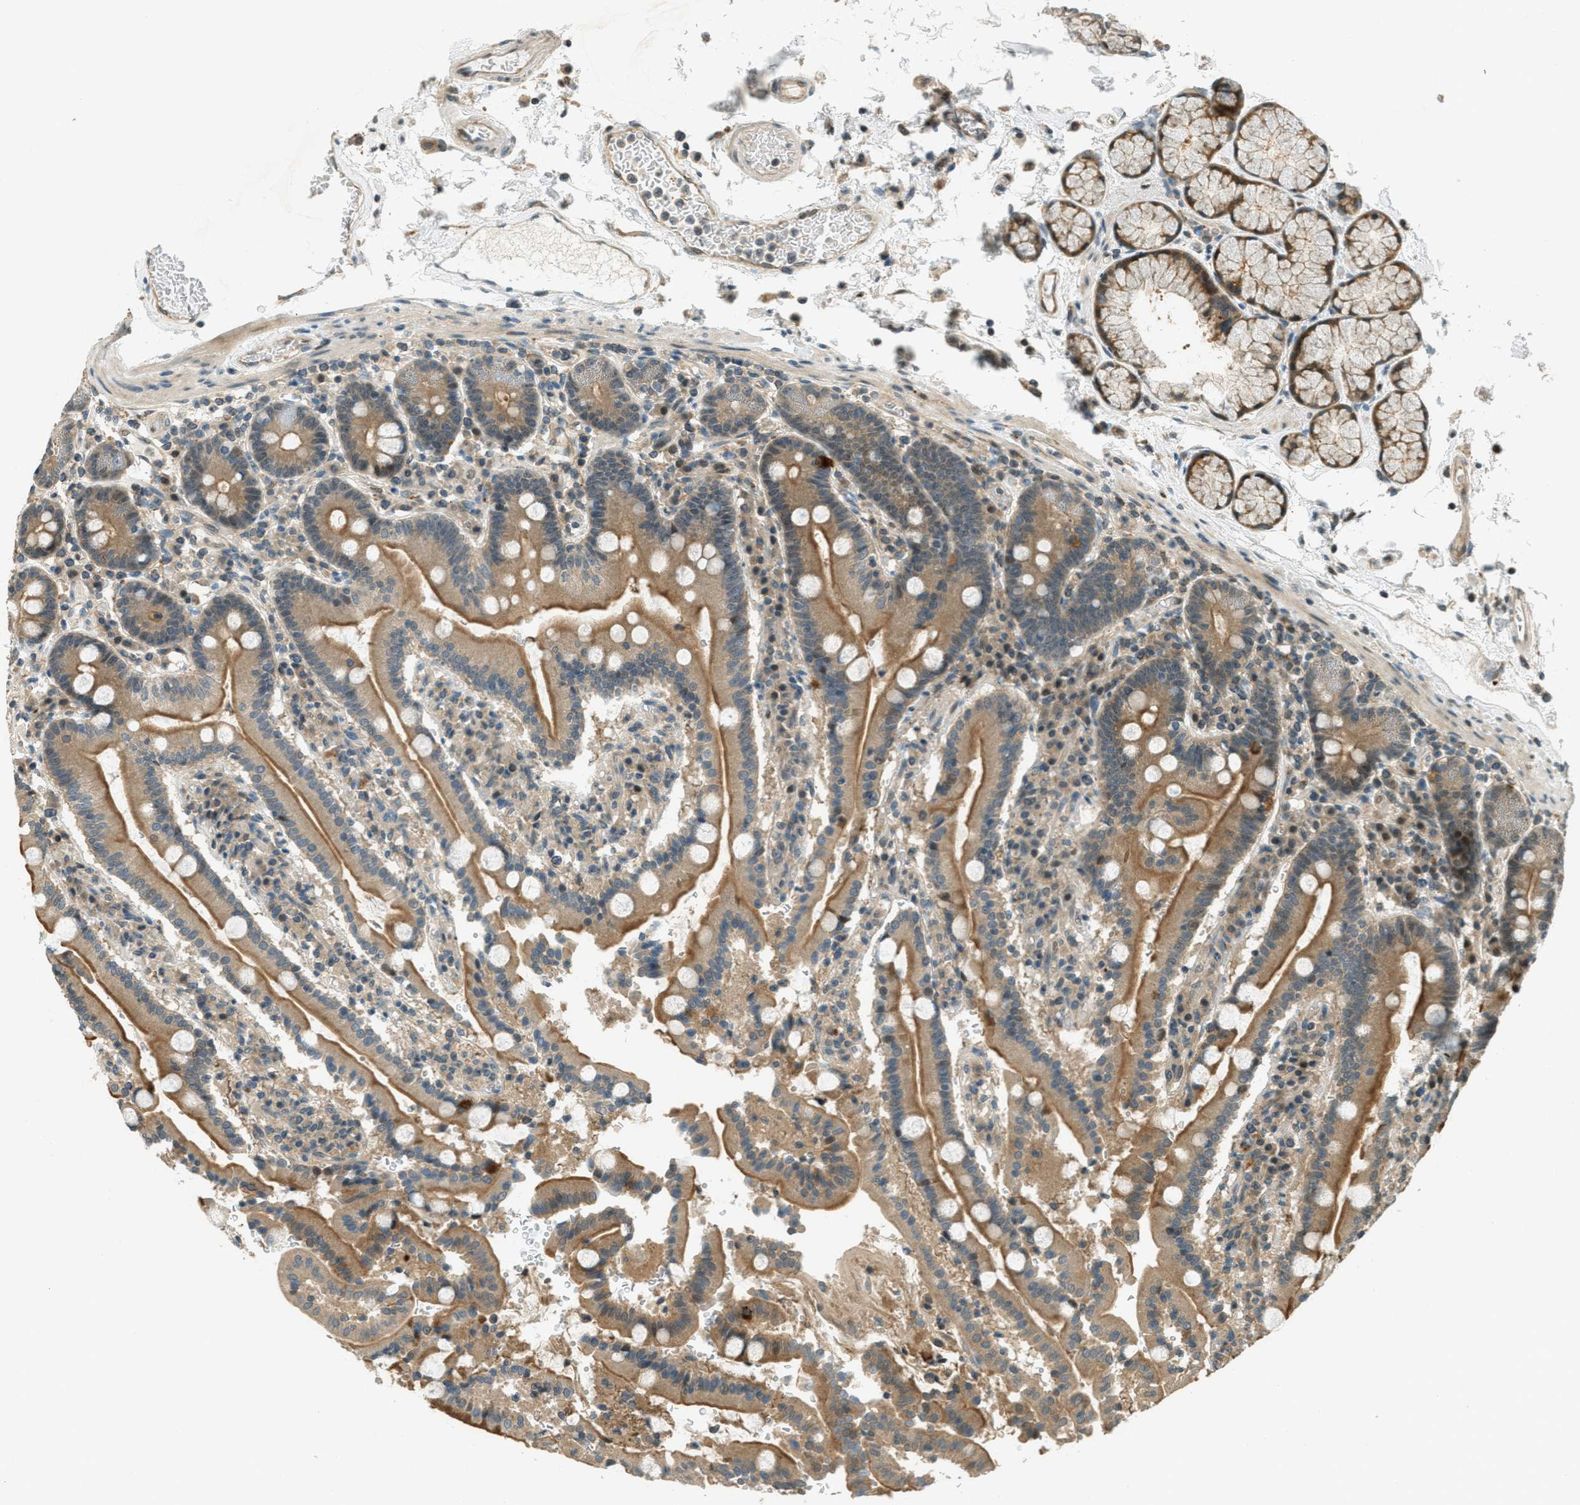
{"staining": {"intensity": "moderate", "quantity": ">75%", "location": "cytoplasmic/membranous"}, "tissue": "duodenum", "cell_type": "Glandular cells", "image_type": "normal", "snomed": [{"axis": "morphology", "description": "Normal tissue, NOS"}, {"axis": "topography", "description": "Small intestine, NOS"}], "caption": "The immunohistochemical stain labels moderate cytoplasmic/membranous expression in glandular cells of benign duodenum.", "gene": "PTPN23", "patient": {"sex": "female", "age": 71}}